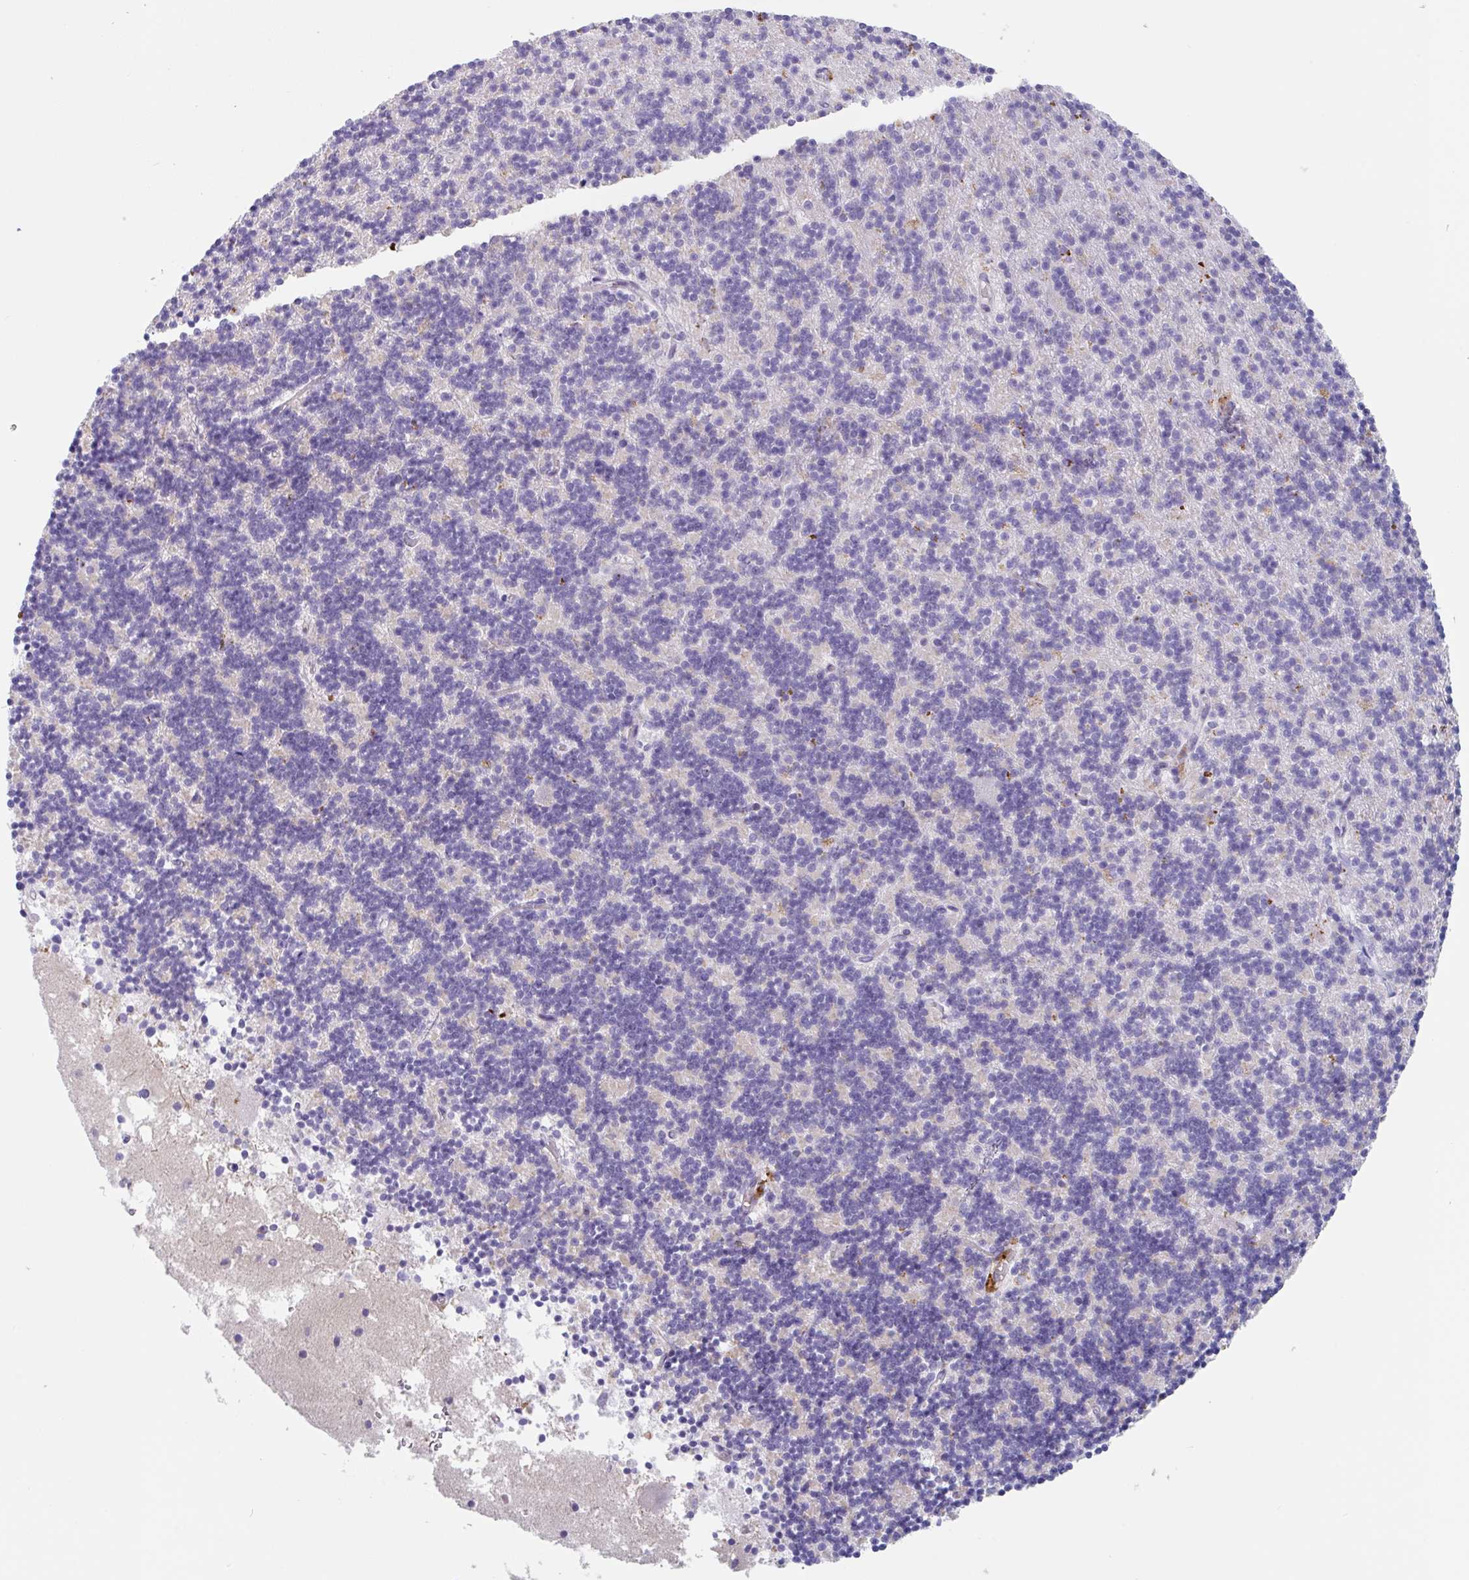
{"staining": {"intensity": "negative", "quantity": "none", "location": "none"}, "tissue": "cerebellum", "cell_type": "Cells in granular layer", "image_type": "normal", "snomed": [{"axis": "morphology", "description": "Normal tissue, NOS"}, {"axis": "topography", "description": "Cerebellum"}], "caption": "The photomicrograph exhibits no staining of cells in granular layer in normal cerebellum.", "gene": "LENG9", "patient": {"sex": "male", "age": 54}}